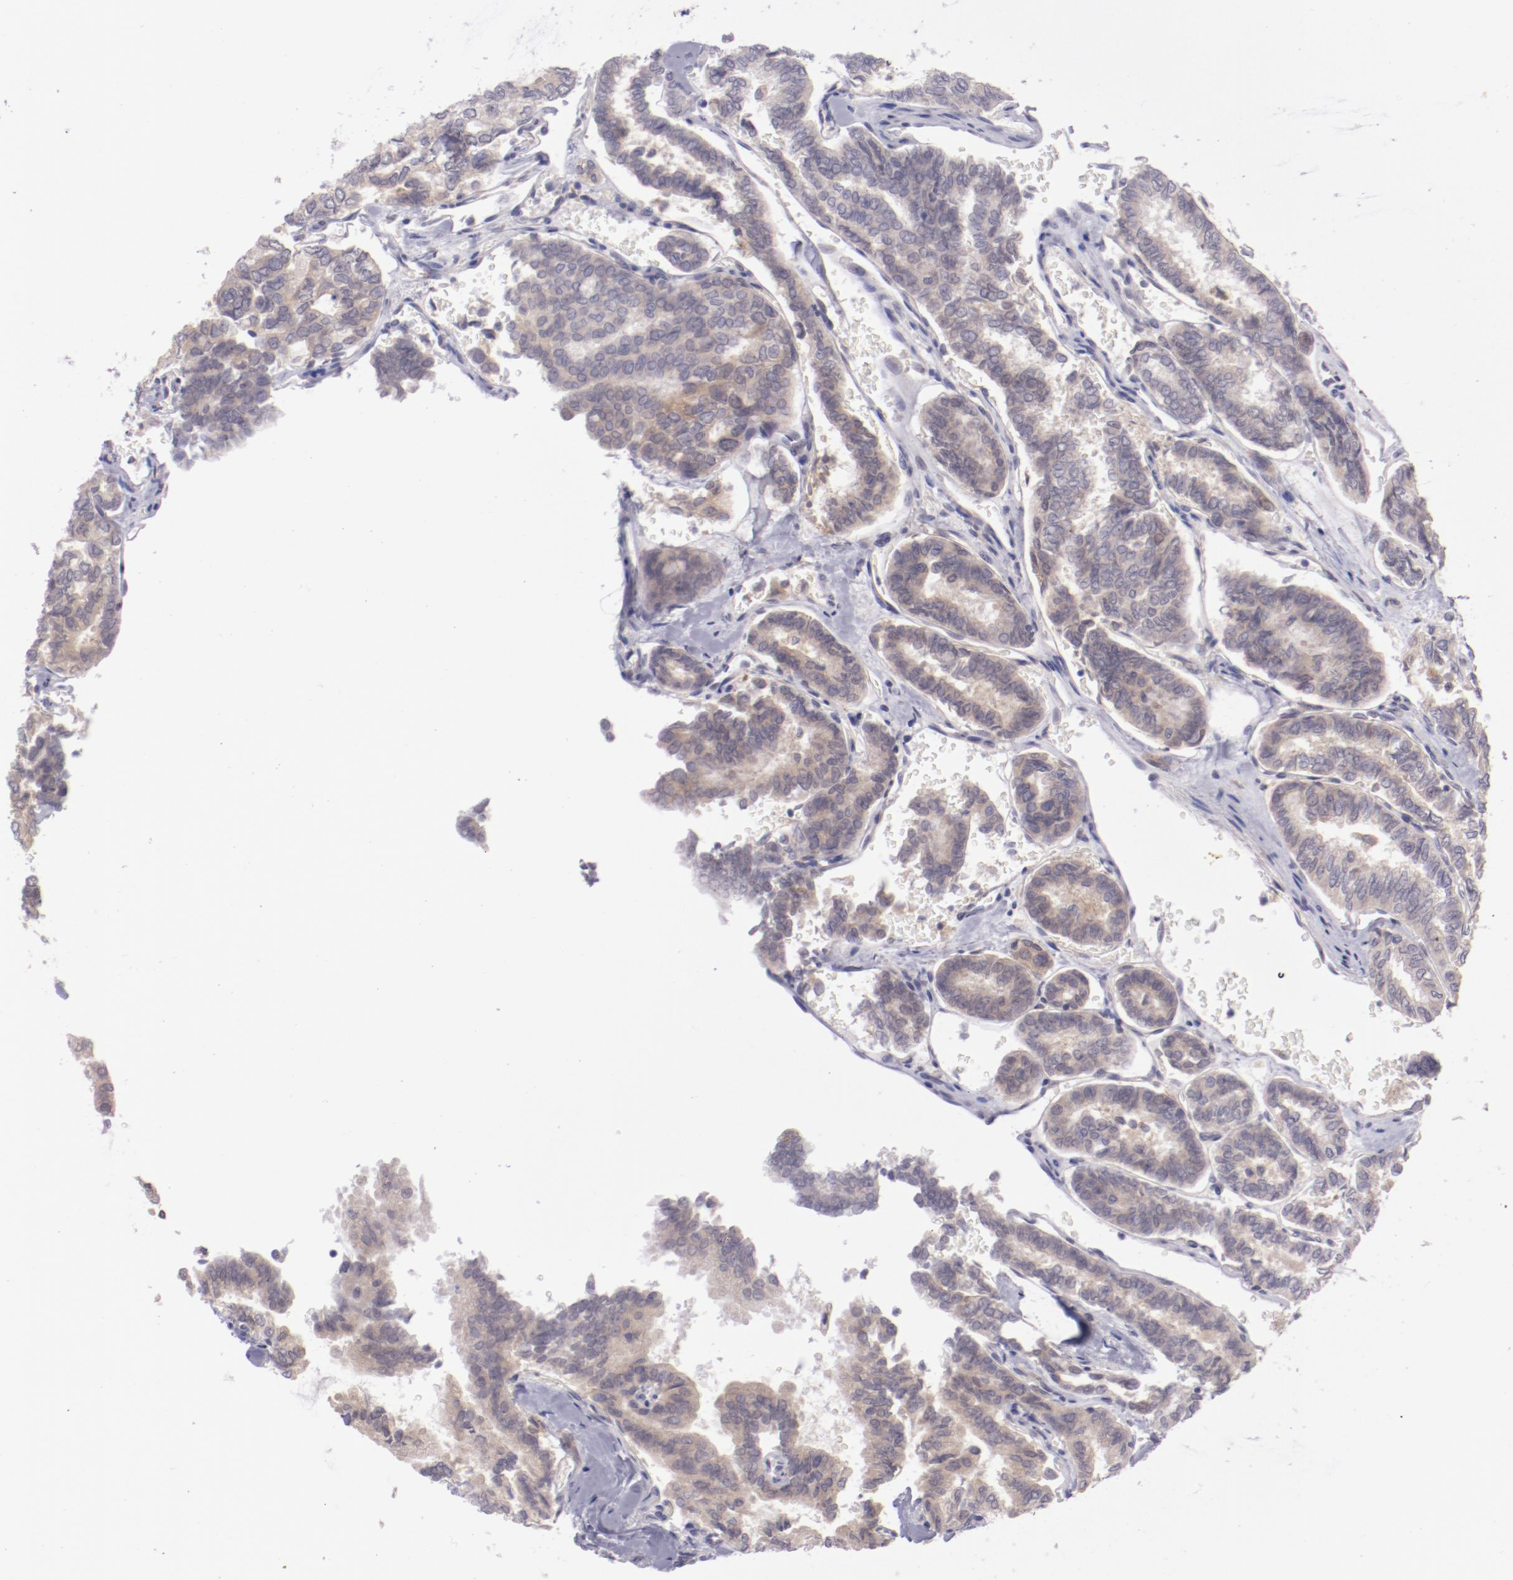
{"staining": {"intensity": "weak", "quantity": ">75%", "location": "cytoplasmic/membranous"}, "tissue": "thyroid cancer", "cell_type": "Tumor cells", "image_type": "cancer", "snomed": [{"axis": "morphology", "description": "Papillary adenocarcinoma, NOS"}, {"axis": "topography", "description": "Thyroid gland"}], "caption": "Thyroid cancer (papillary adenocarcinoma) was stained to show a protein in brown. There is low levels of weak cytoplasmic/membranous staining in approximately >75% of tumor cells. (DAB IHC with brightfield microscopy, high magnification).", "gene": "TRAF3", "patient": {"sex": "female", "age": 35}}